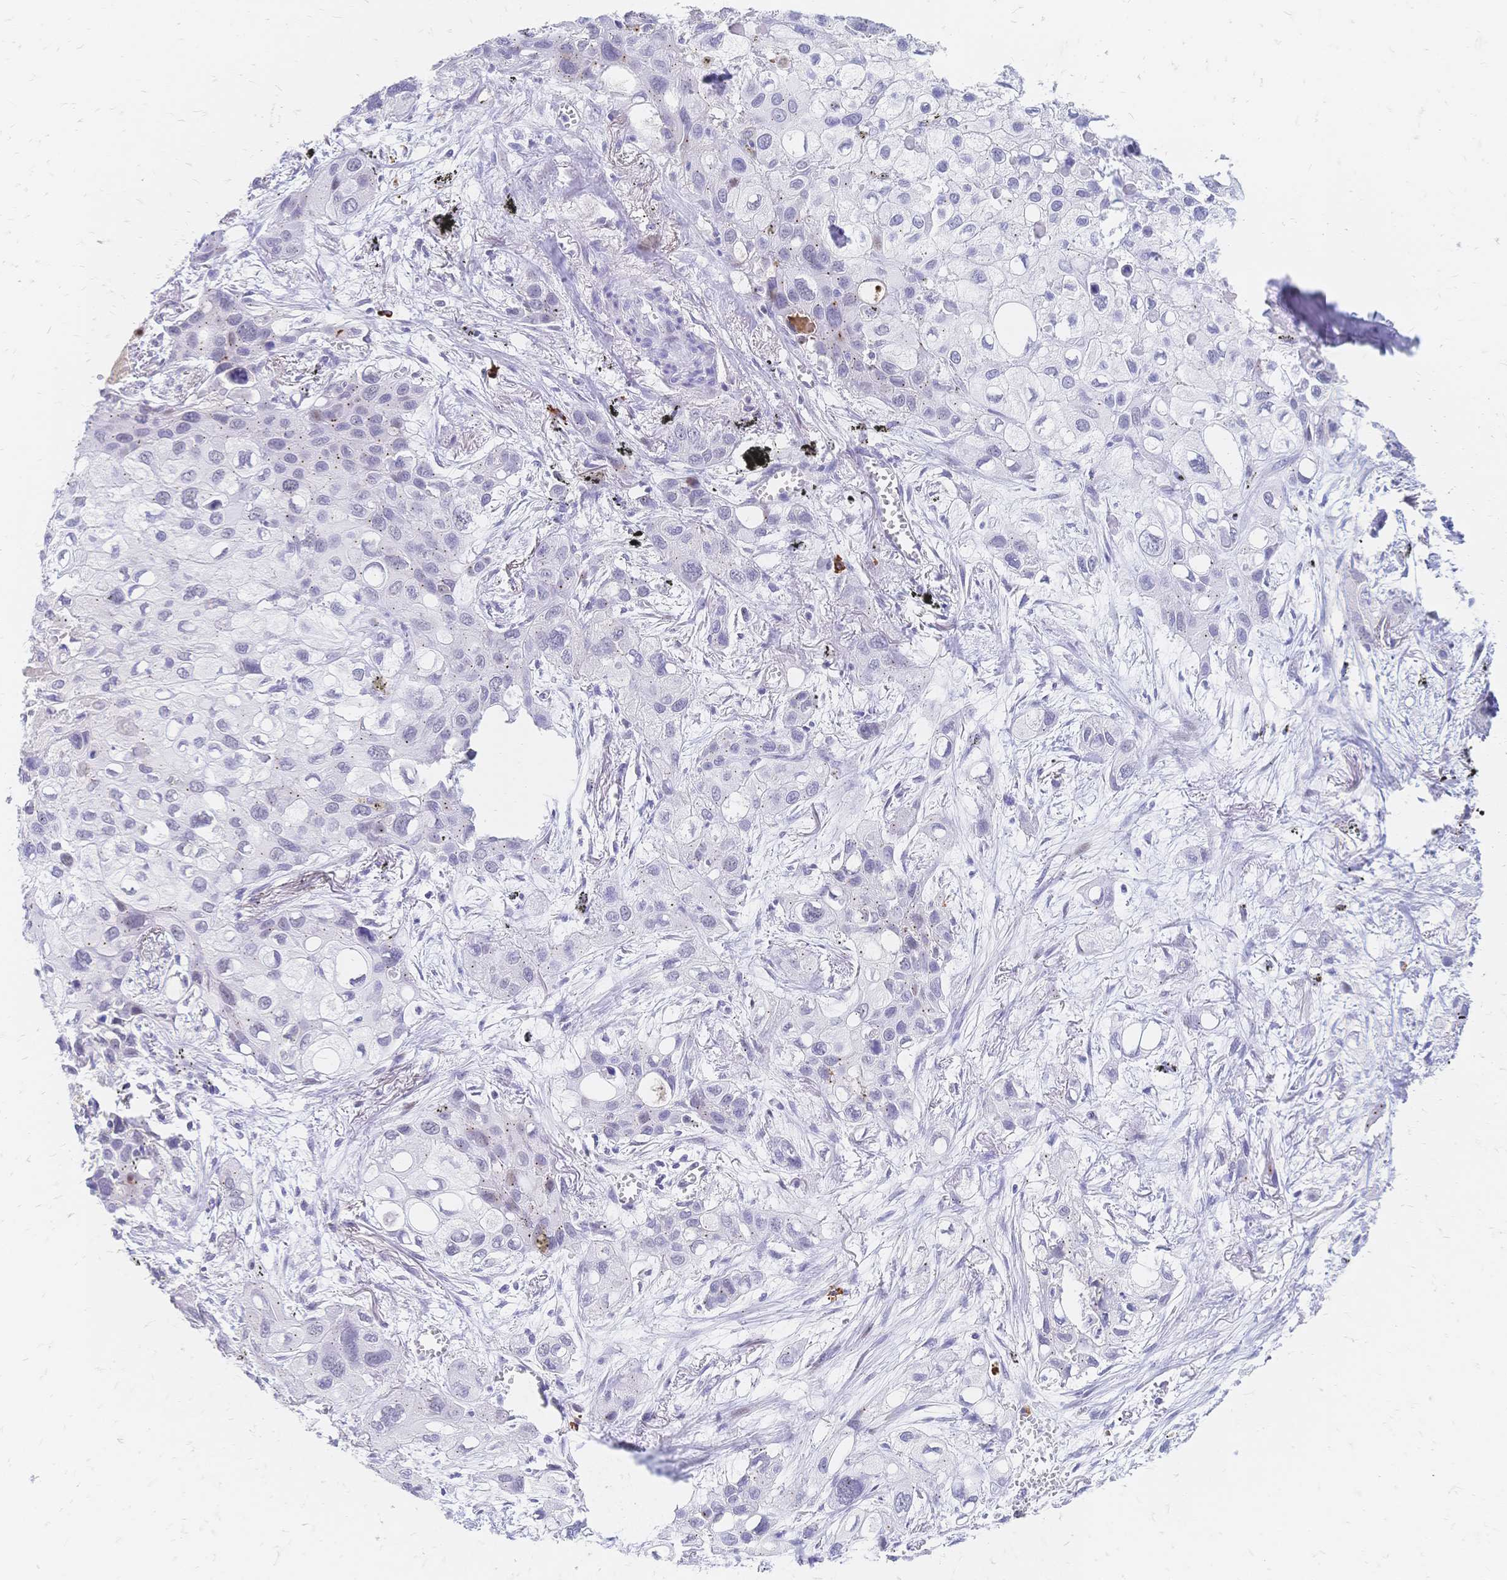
{"staining": {"intensity": "negative", "quantity": "none", "location": "none"}, "tissue": "lung cancer", "cell_type": "Tumor cells", "image_type": "cancer", "snomed": [{"axis": "morphology", "description": "Squamous cell carcinoma, NOS"}, {"axis": "morphology", "description": "Squamous cell carcinoma, metastatic, NOS"}, {"axis": "topography", "description": "Lung"}], "caption": "There is no significant expression in tumor cells of lung cancer (squamous cell carcinoma). (DAB IHC with hematoxylin counter stain).", "gene": "PSORS1C2", "patient": {"sex": "male", "age": 59}}